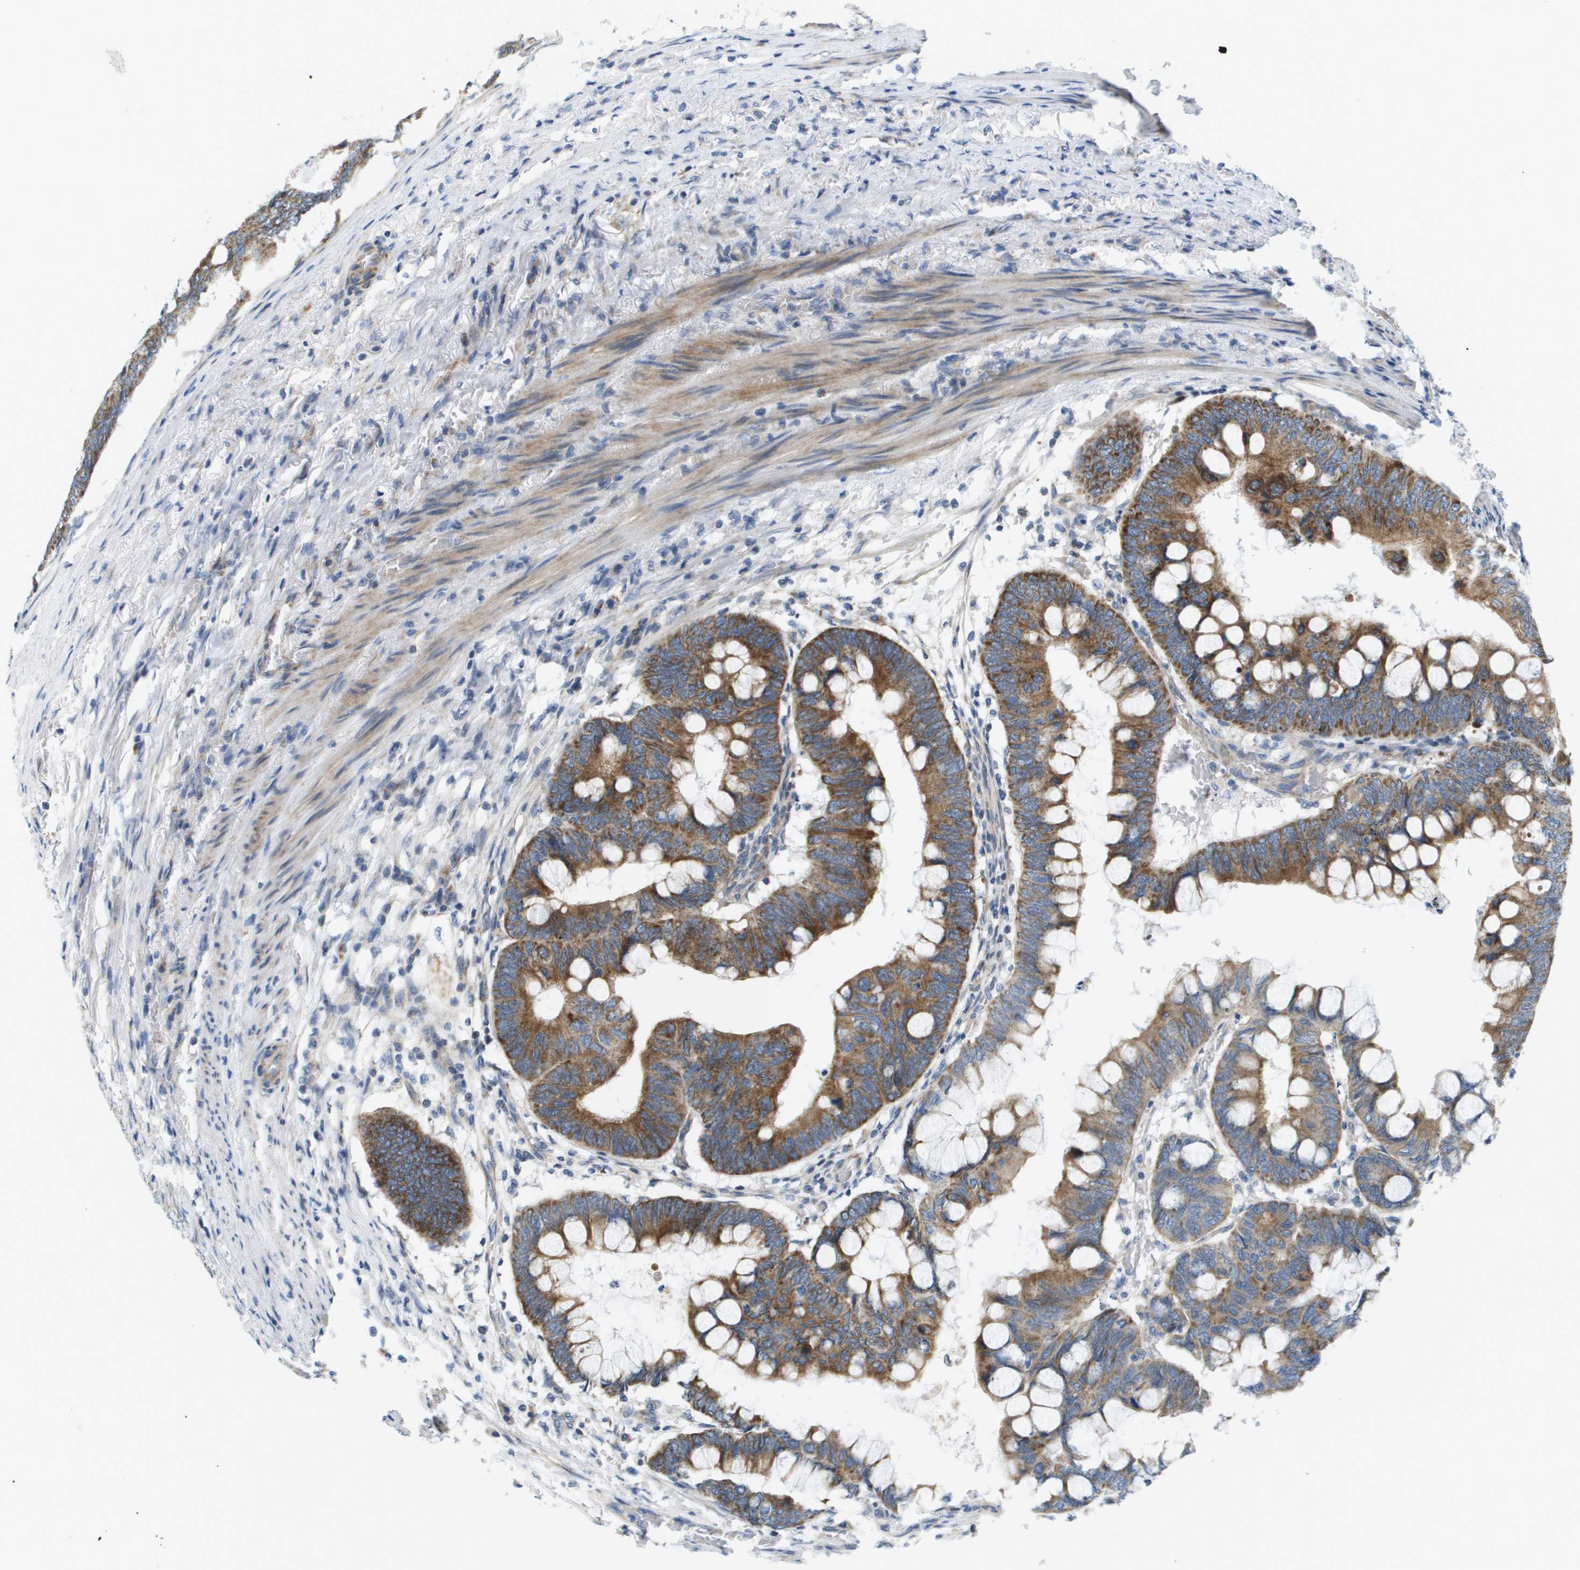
{"staining": {"intensity": "strong", "quantity": ">75%", "location": "cytoplasmic/membranous"}, "tissue": "colorectal cancer", "cell_type": "Tumor cells", "image_type": "cancer", "snomed": [{"axis": "morphology", "description": "Normal tissue, NOS"}, {"axis": "morphology", "description": "Adenocarcinoma, NOS"}, {"axis": "topography", "description": "Rectum"}, {"axis": "topography", "description": "Peripheral nerve tissue"}], "caption": "Immunohistochemistry (DAB (3,3'-diaminobenzidine)) staining of human colorectal adenocarcinoma reveals strong cytoplasmic/membranous protein expression in about >75% of tumor cells. (Stains: DAB (3,3'-diaminobenzidine) in brown, nuclei in blue, Microscopy: brightfield microscopy at high magnification).", "gene": "KRT23", "patient": {"sex": "male", "age": 92}}